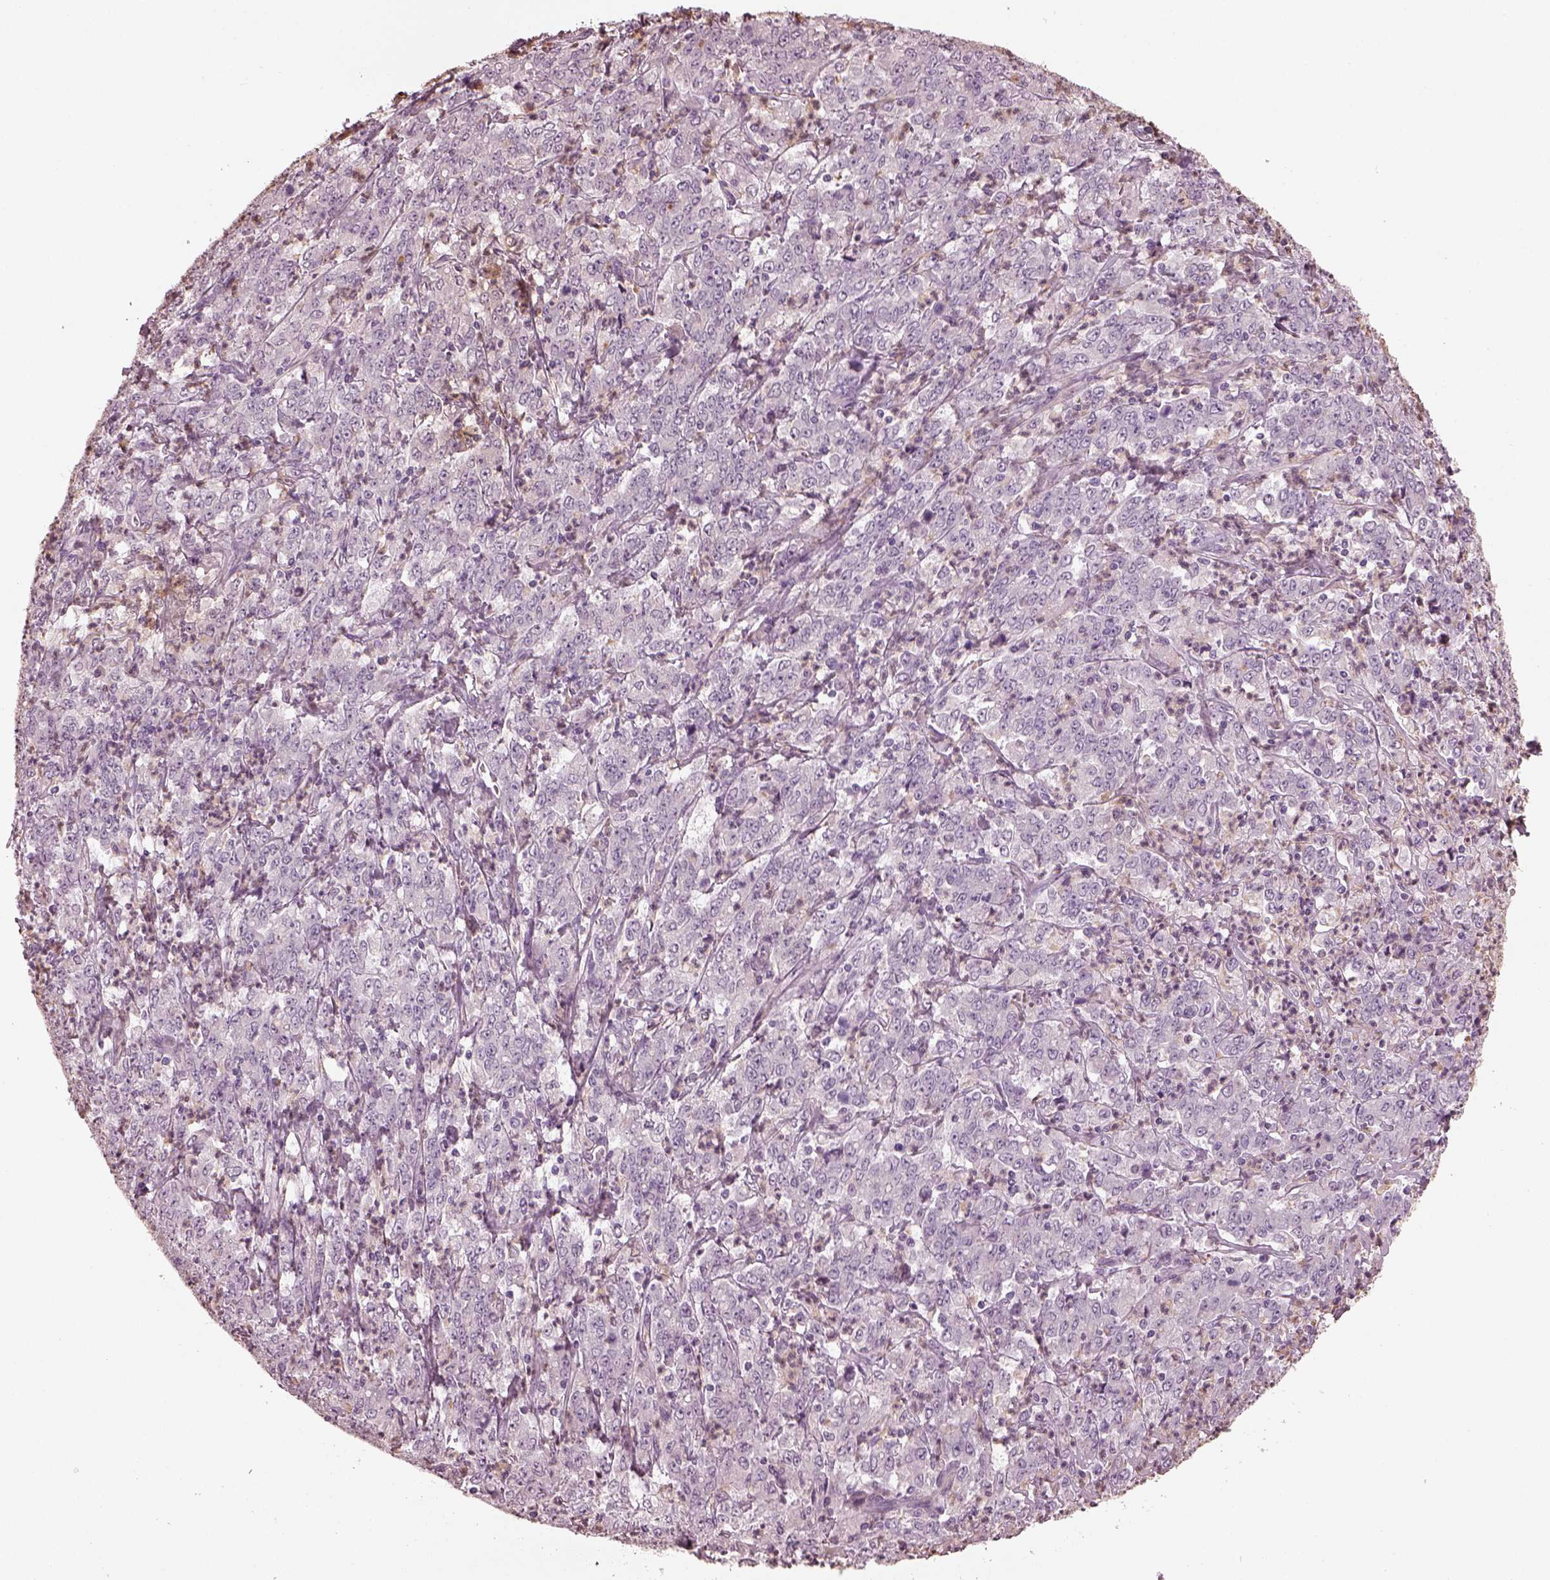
{"staining": {"intensity": "negative", "quantity": "none", "location": "none"}, "tissue": "stomach cancer", "cell_type": "Tumor cells", "image_type": "cancer", "snomed": [{"axis": "morphology", "description": "Adenocarcinoma, NOS"}, {"axis": "topography", "description": "Stomach, lower"}], "caption": "Tumor cells are negative for protein expression in human stomach adenocarcinoma.", "gene": "OPTC", "patient": {"sex": "female", "age": 71}}